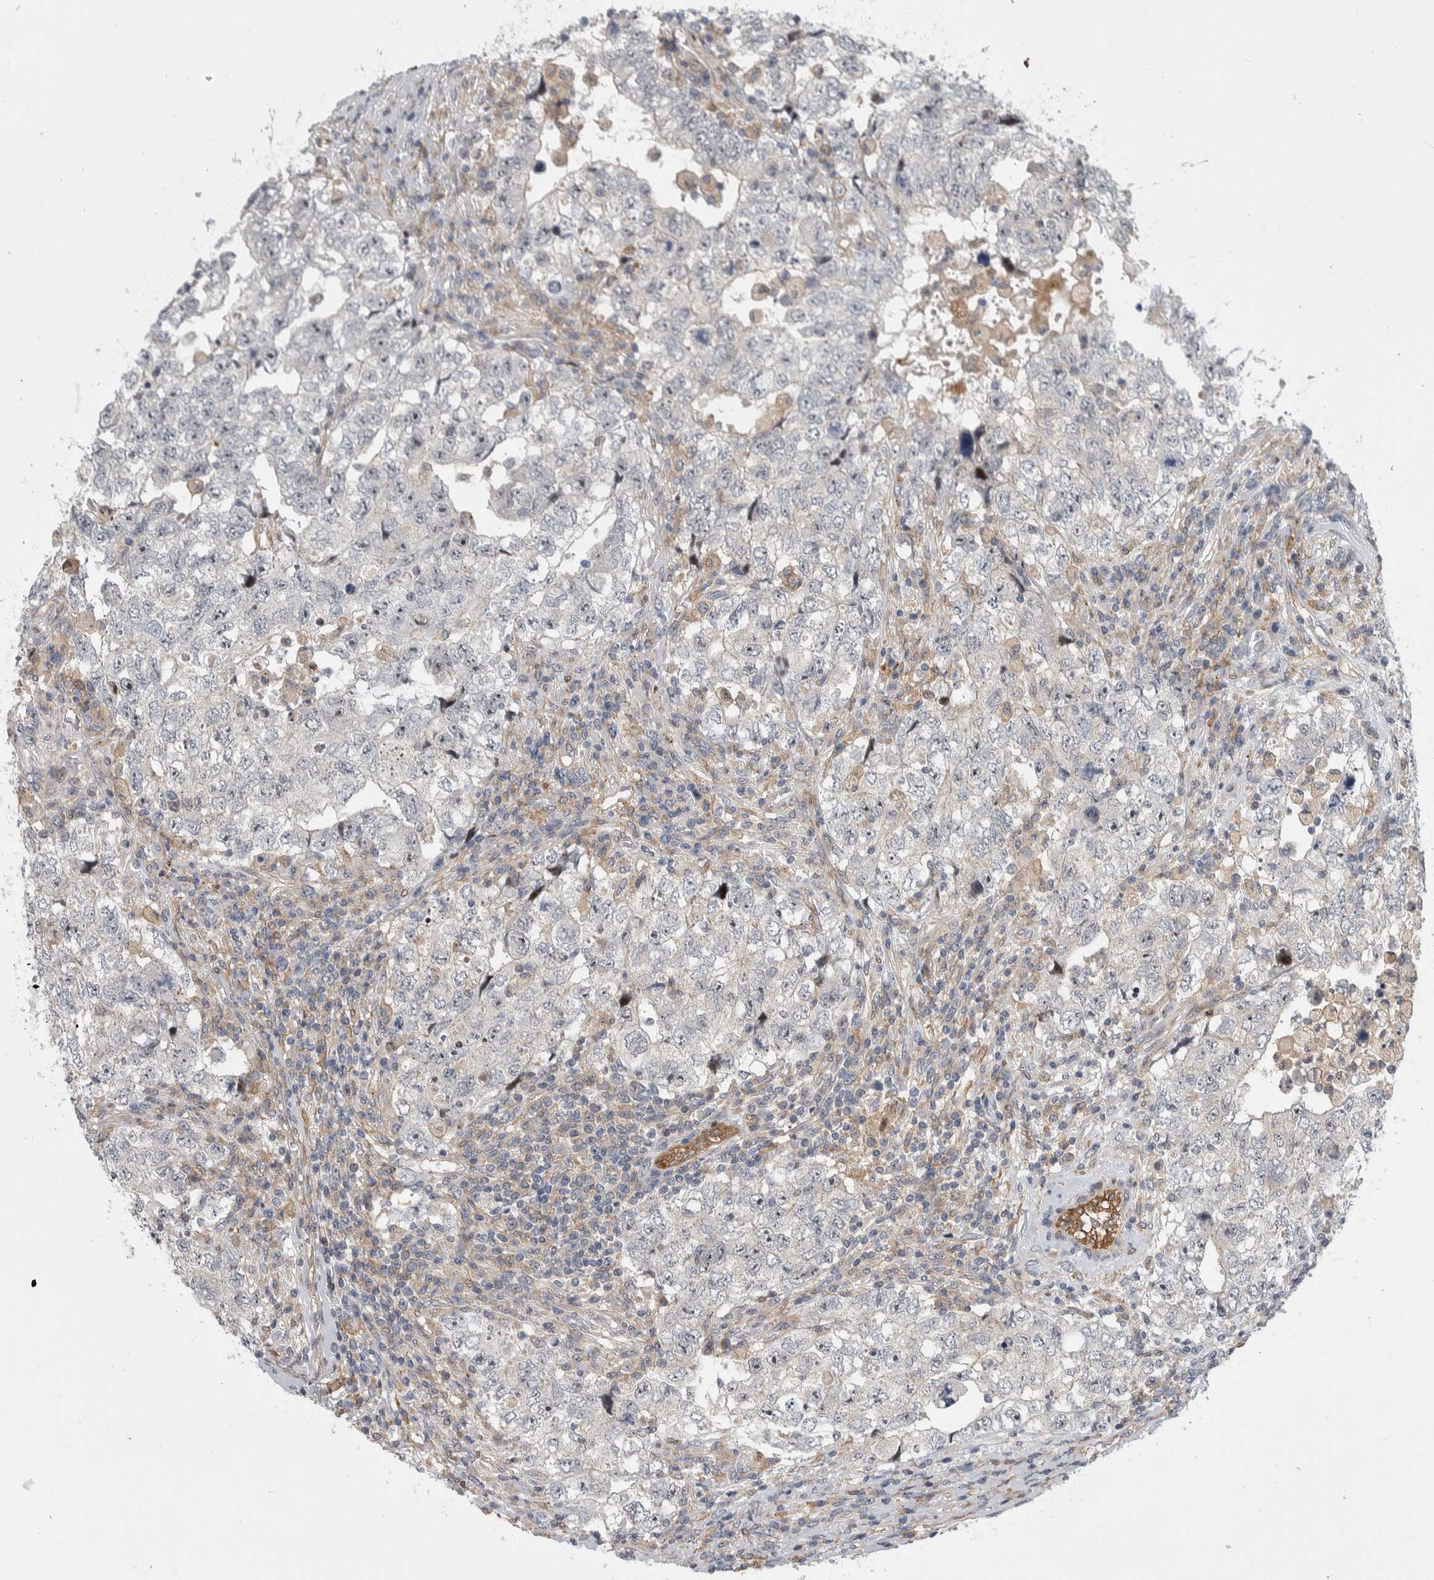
{"staining": {"intensity": "negative", "quantity": "none", "location": "none"}, "tissue": "testis cancer", "cell_type": "Tumor cells", "image_type": "cancer", "snomed": [{"axis": "morphology", "description": "Carcinoma, Embryonal, NOS"}, {"axis": "topography", "description": "Testis"}], "caption": "Testis cancer (embryonal carcinoma) was stained to show a protein in brown. There is no significant staining in tumor cells.", "gene": "MSL1", "patient": {"sex": "male", "age": 36}}